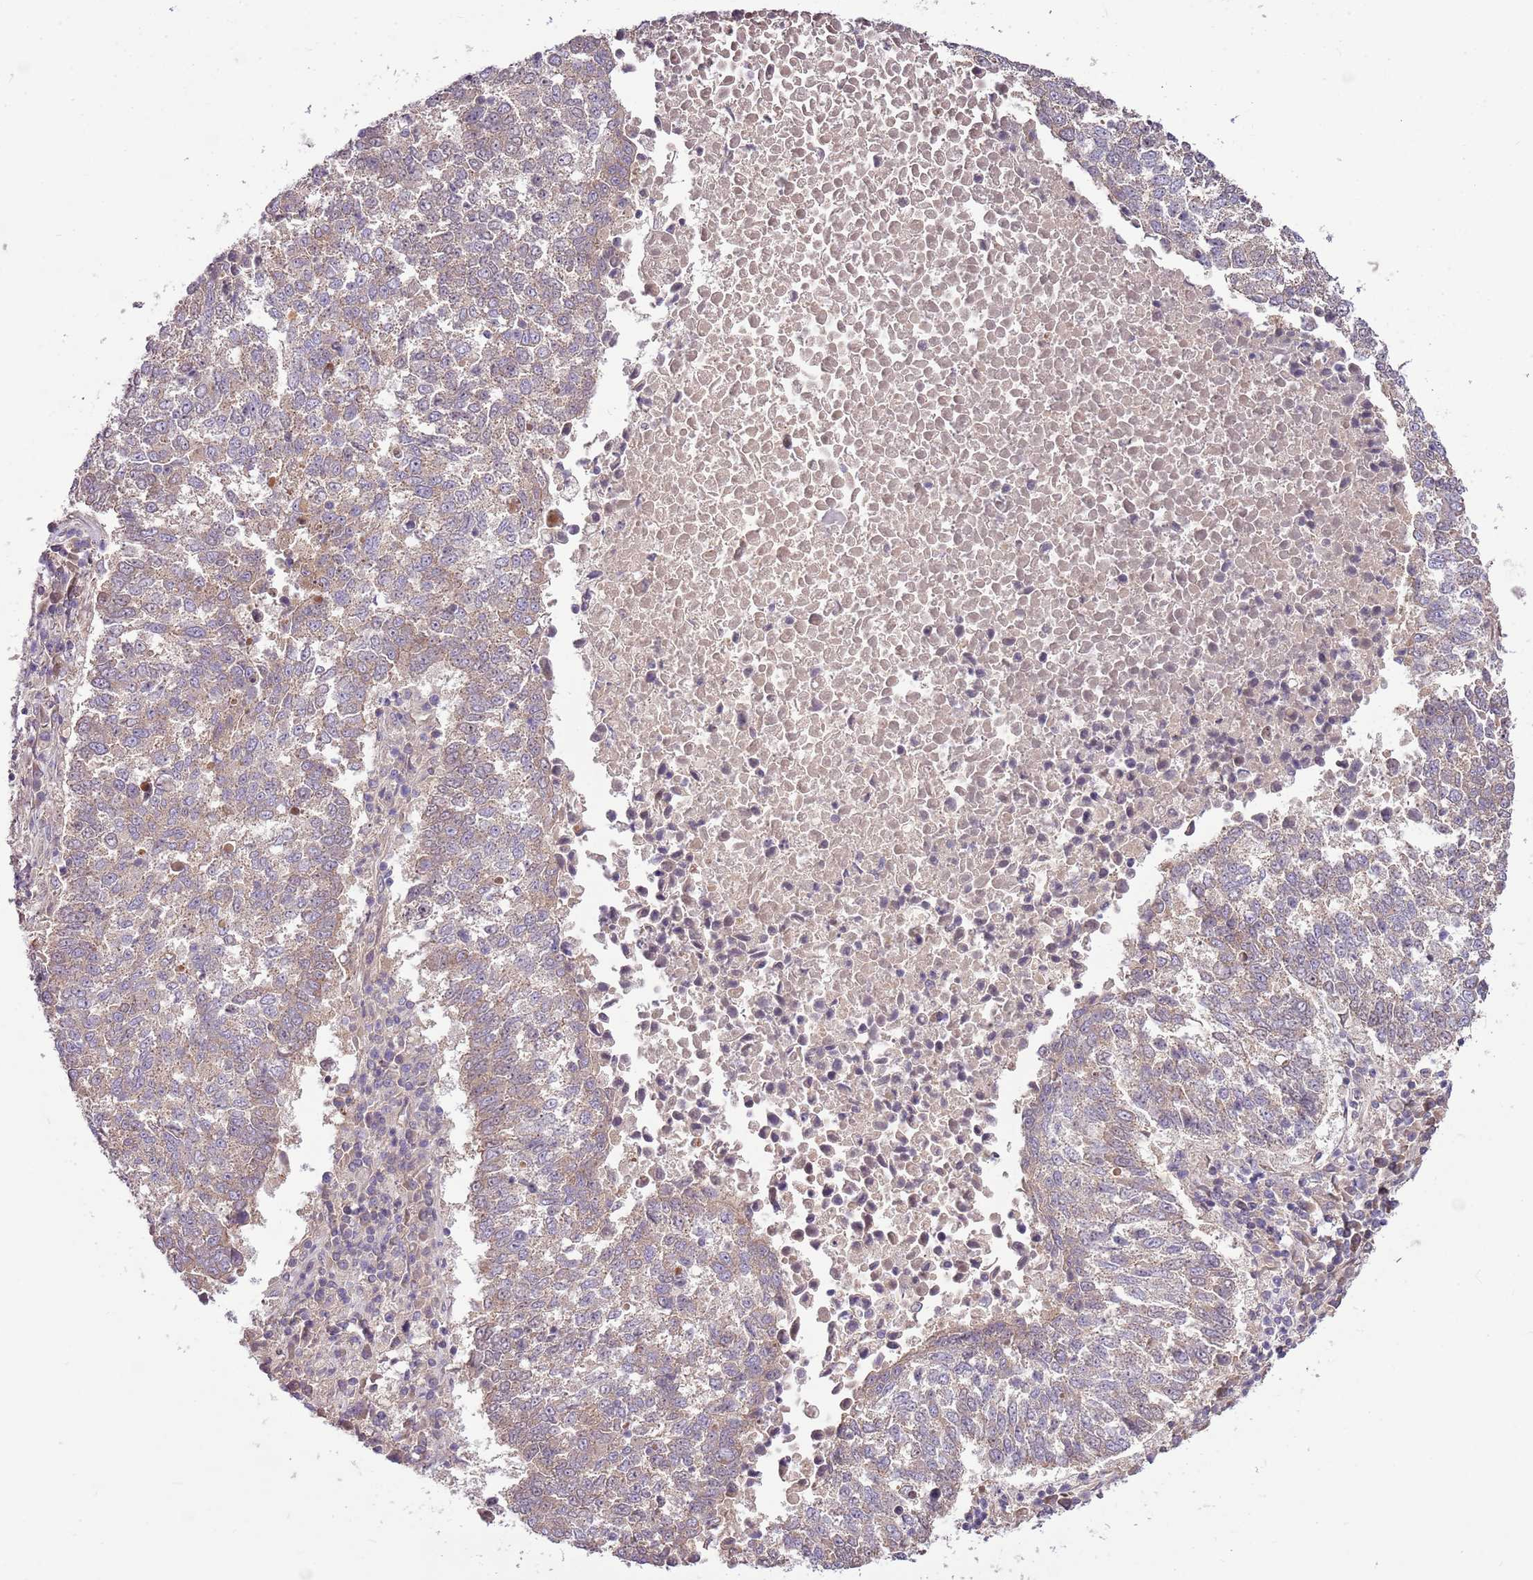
{"staining": {"intensity": "weak", "quantity": "25%-75%", "location": "cytoplasmic/membranous"}, "tissue": "lung cancer", "cell_type": "Tumor cells", "image_type": "cancer", "snomed": [{"axis": "morphology", "description": "Squamous cell carcinoma, NOS"}, {"axis": "topography", "description": "Lung"}], "caption": "IHC staining of lung cancer, which shows low levels of weak cytoplasmic/membranous staining in approximately 25%-75% of tumor cells indicating weak cytoplasmic/membranous protein expression. The staining was performed using DAB (brown) for protein detection and nuclei were counterstained in hematoxylin (blue).", "gene": "GNL1", "patient": {"sex": "male", "age": 73}}